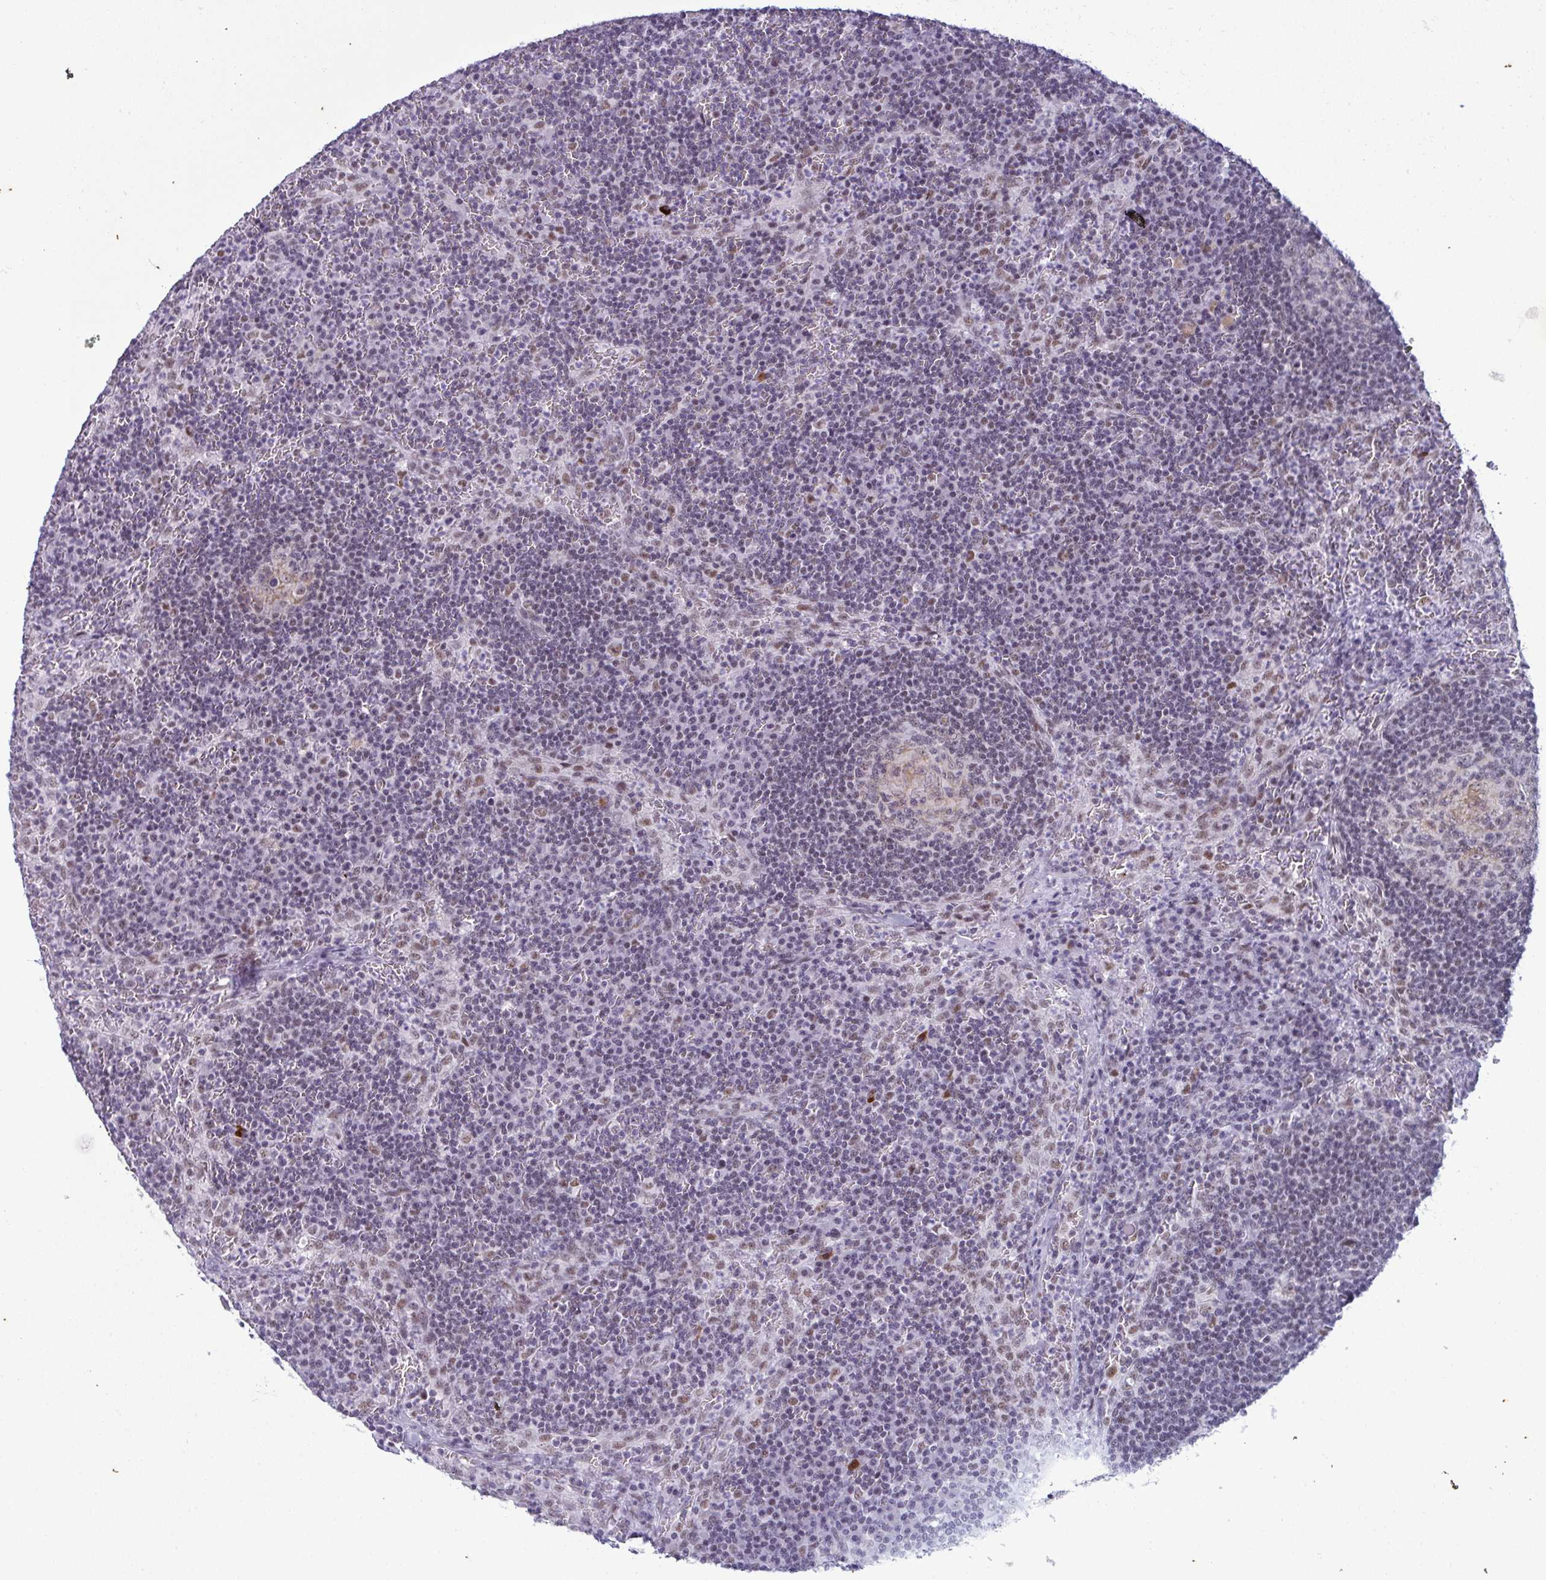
{"staining": {"intensity": "weak", "quantity": "<25%", "location": "cytoplasmic/membranous"}, "tissue": "lymph node", "cell_type": "Germinal center cells", "image_type": "normal", "snomed": [{"axis": "morphology", "description": "Normal tissue, NOS"}, {"axis": "topography", "description": "Lymph node"}], "caption": "High power microscopy image of an immunohistochemistry micrograph of unremarkable lymph node, revealing no significant expression in germinal center cells. (DAB (3,3'-diaminobenzidine) IHC, high magnification).", "gene": "RBM7", "patient": {"sex": "male", "age": 67}}